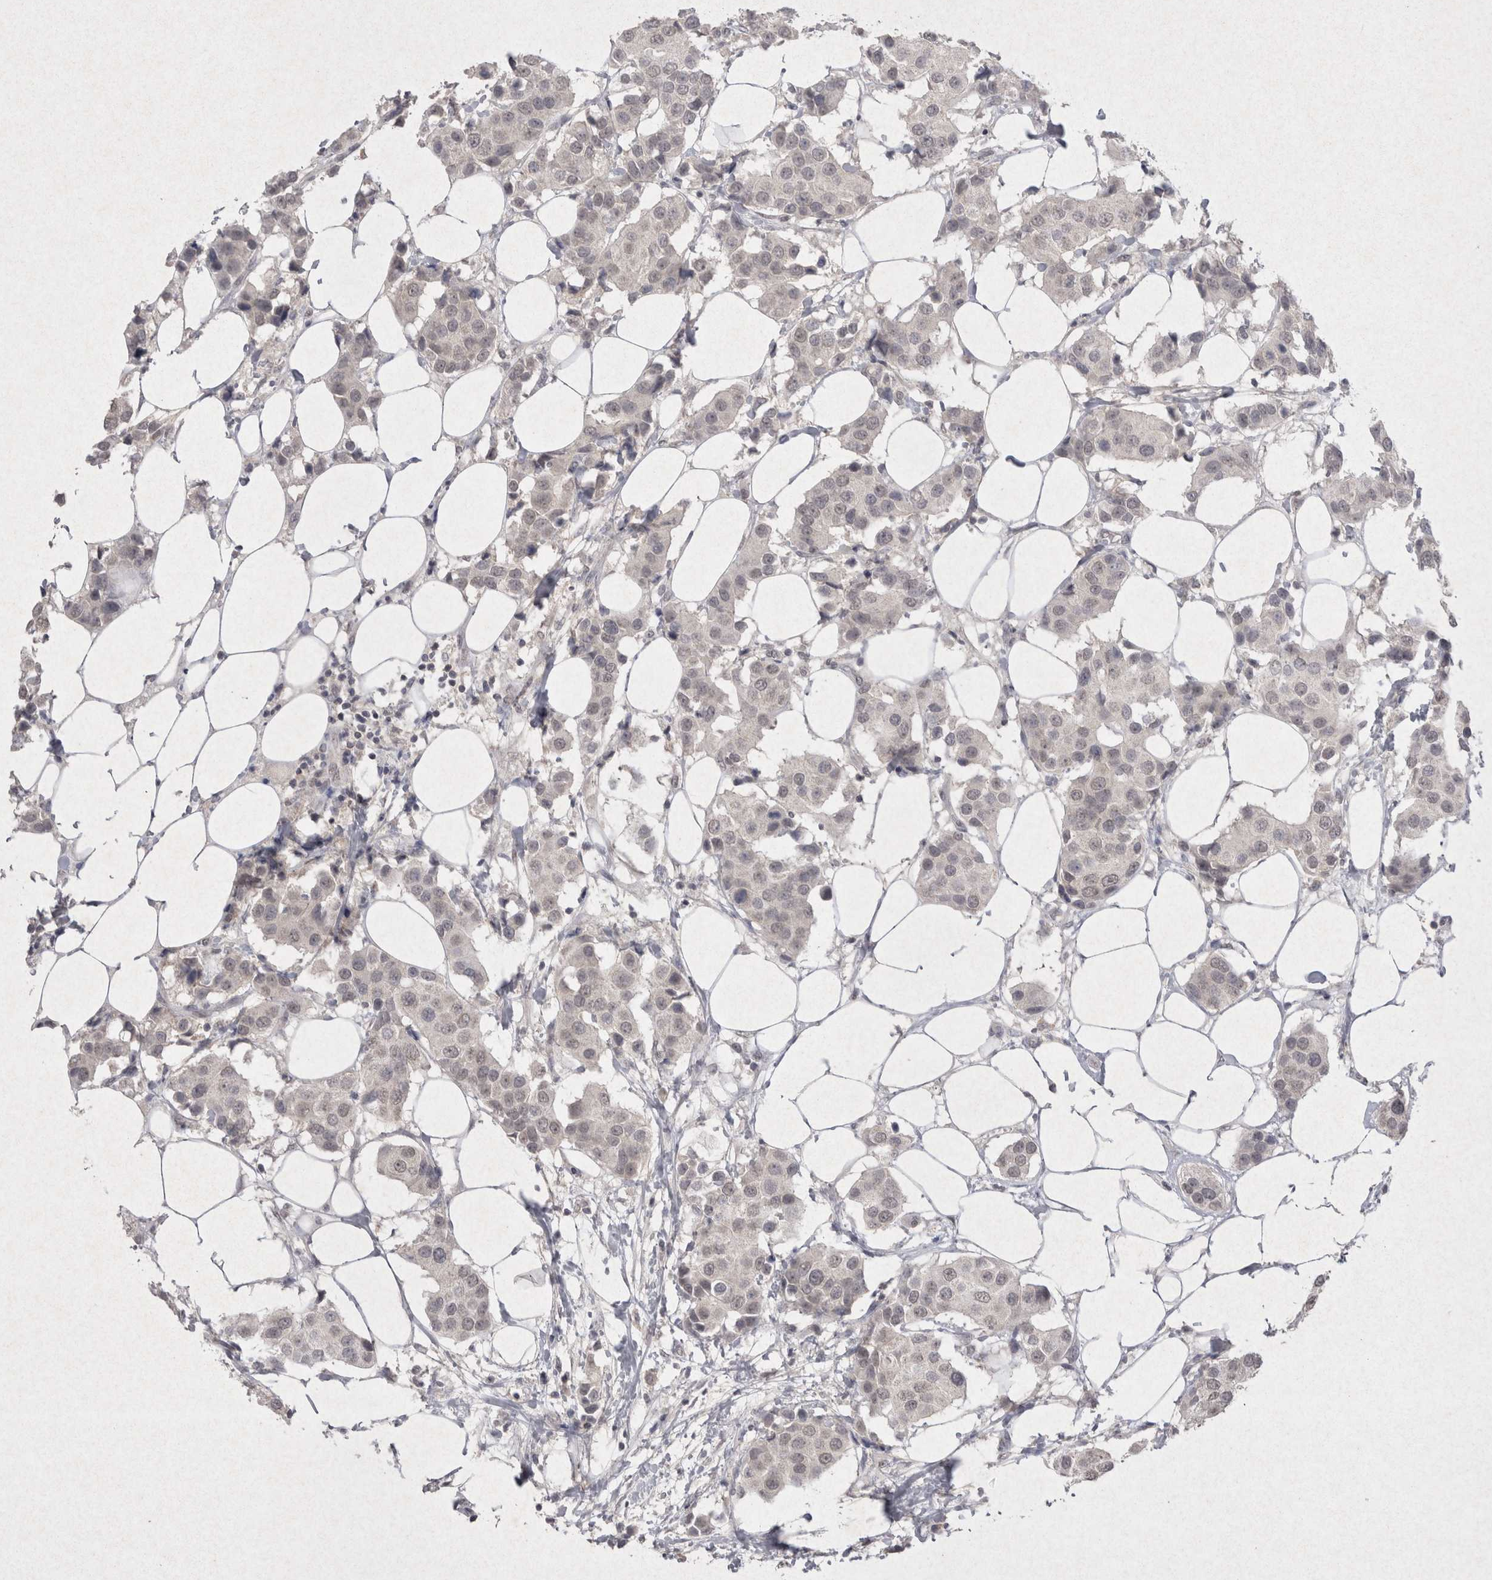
{"staining": {"intensity": "negative", "quantity": "none", "location": "none"}, "tissue": "breast cancer", "cell_type": "Tumor cells", "image_type": "cancer", "snomed": [{"axis": "morphology", "description": "Normal tissue, NOS"}, {"axis": "morphology", "description": "Duct carcinoma"}, {"axis": "topography", "description": "Breast"}], "caption": "This is an immunohistochemistry micrograph of breast cancer. There is no staining in tumor cells.", "gene": "LYVE1", "patient": {"sex": "female", "age": 39}}